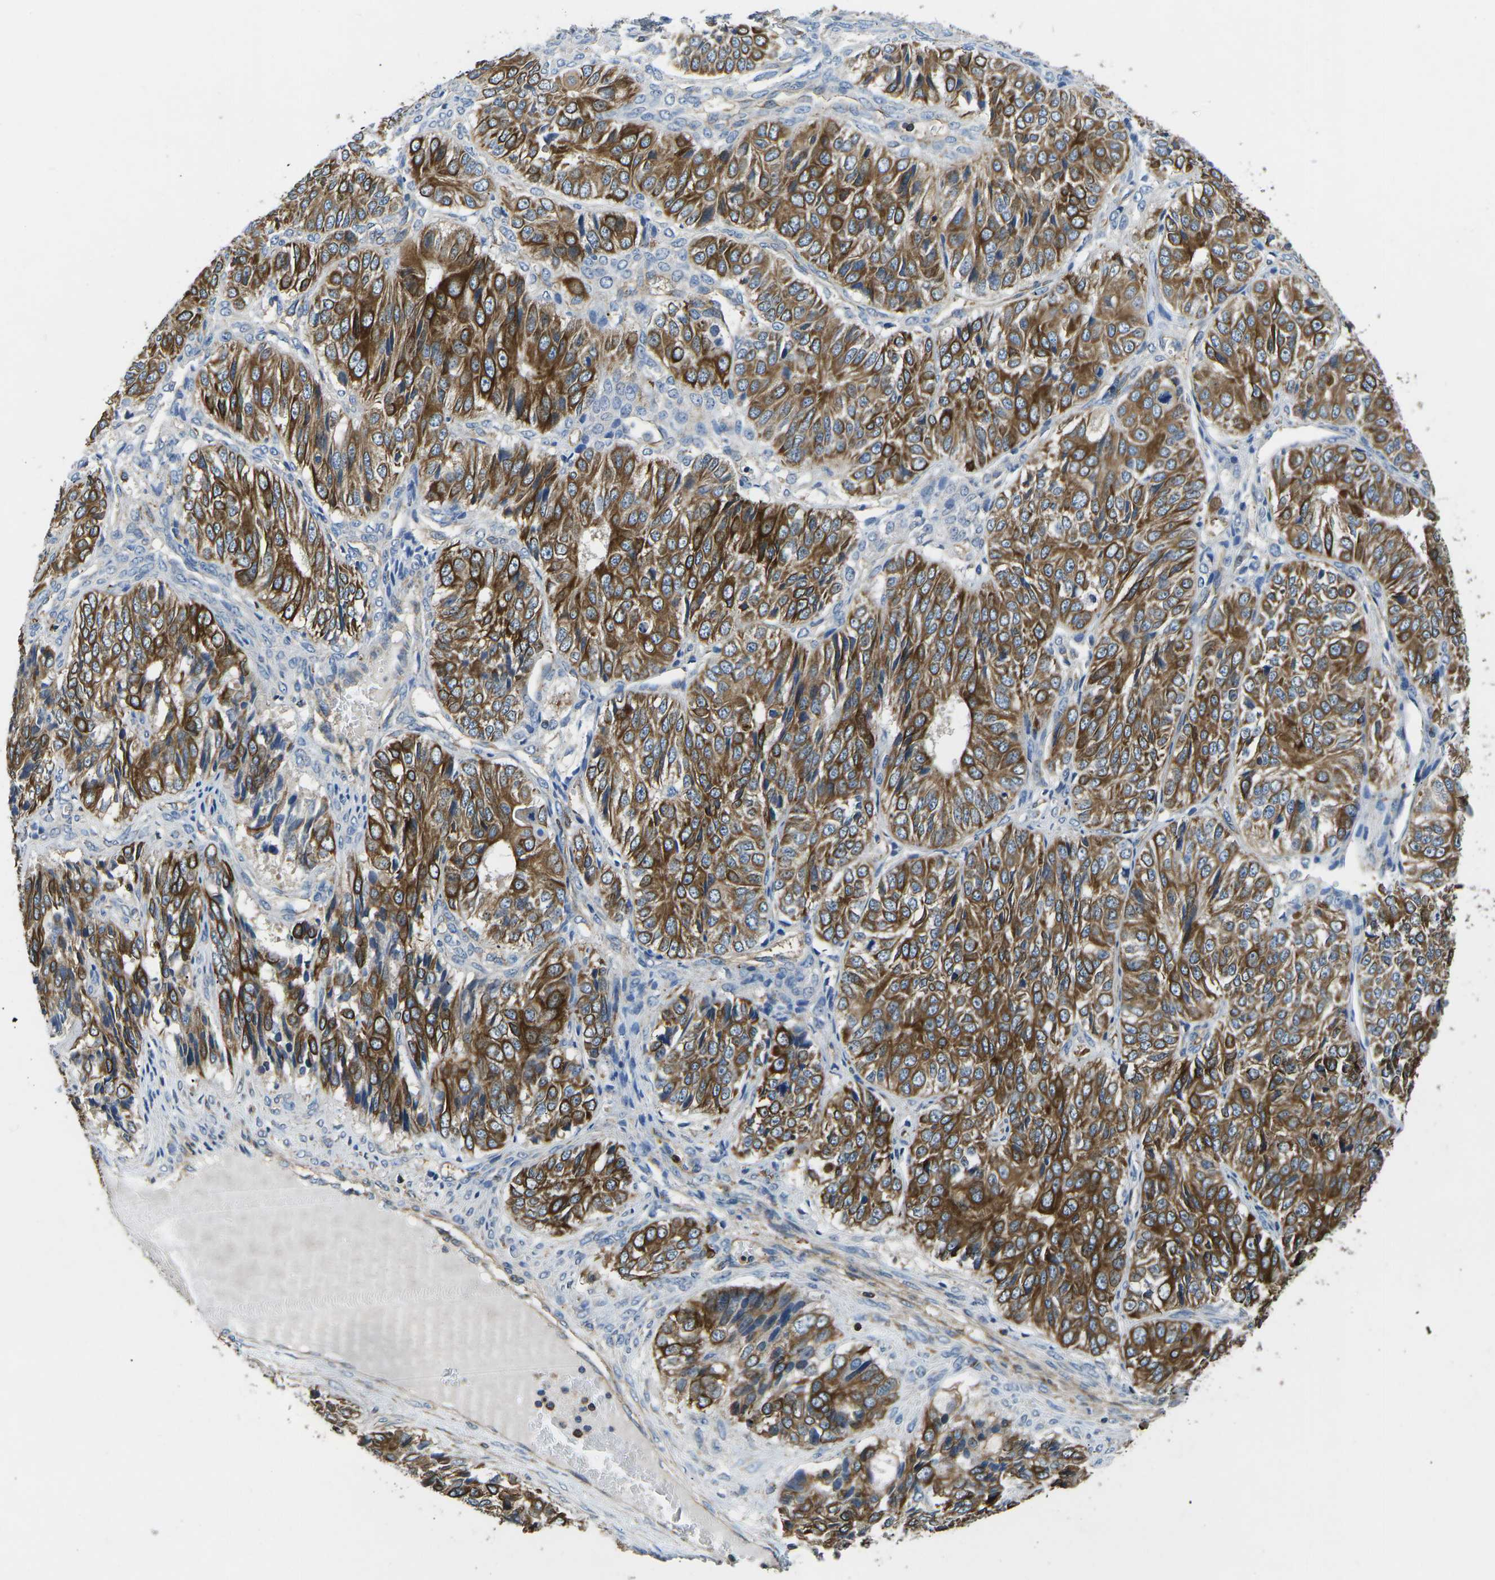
{"staining": {"intensity": "strong", "quantity": ">75%", "location": "cytoplasmic/membranous"}, "tissue": "ovarian cancer", "cell_type": "Tumor cells", "image_type": "cancer", "snomed": [{"axis": "morphology", "description": "Carcinoma, endometroid"}, {"axis": "topography", "description": "Ovary"}], "caption": "Endometroid carcinoma (ovarian) stained for a protein demonstrates strong cytoplasmic/membranous positivity in tumor cells.", "gene": "KCNJ15", "patient": {"sex": "female", "age": 51}}